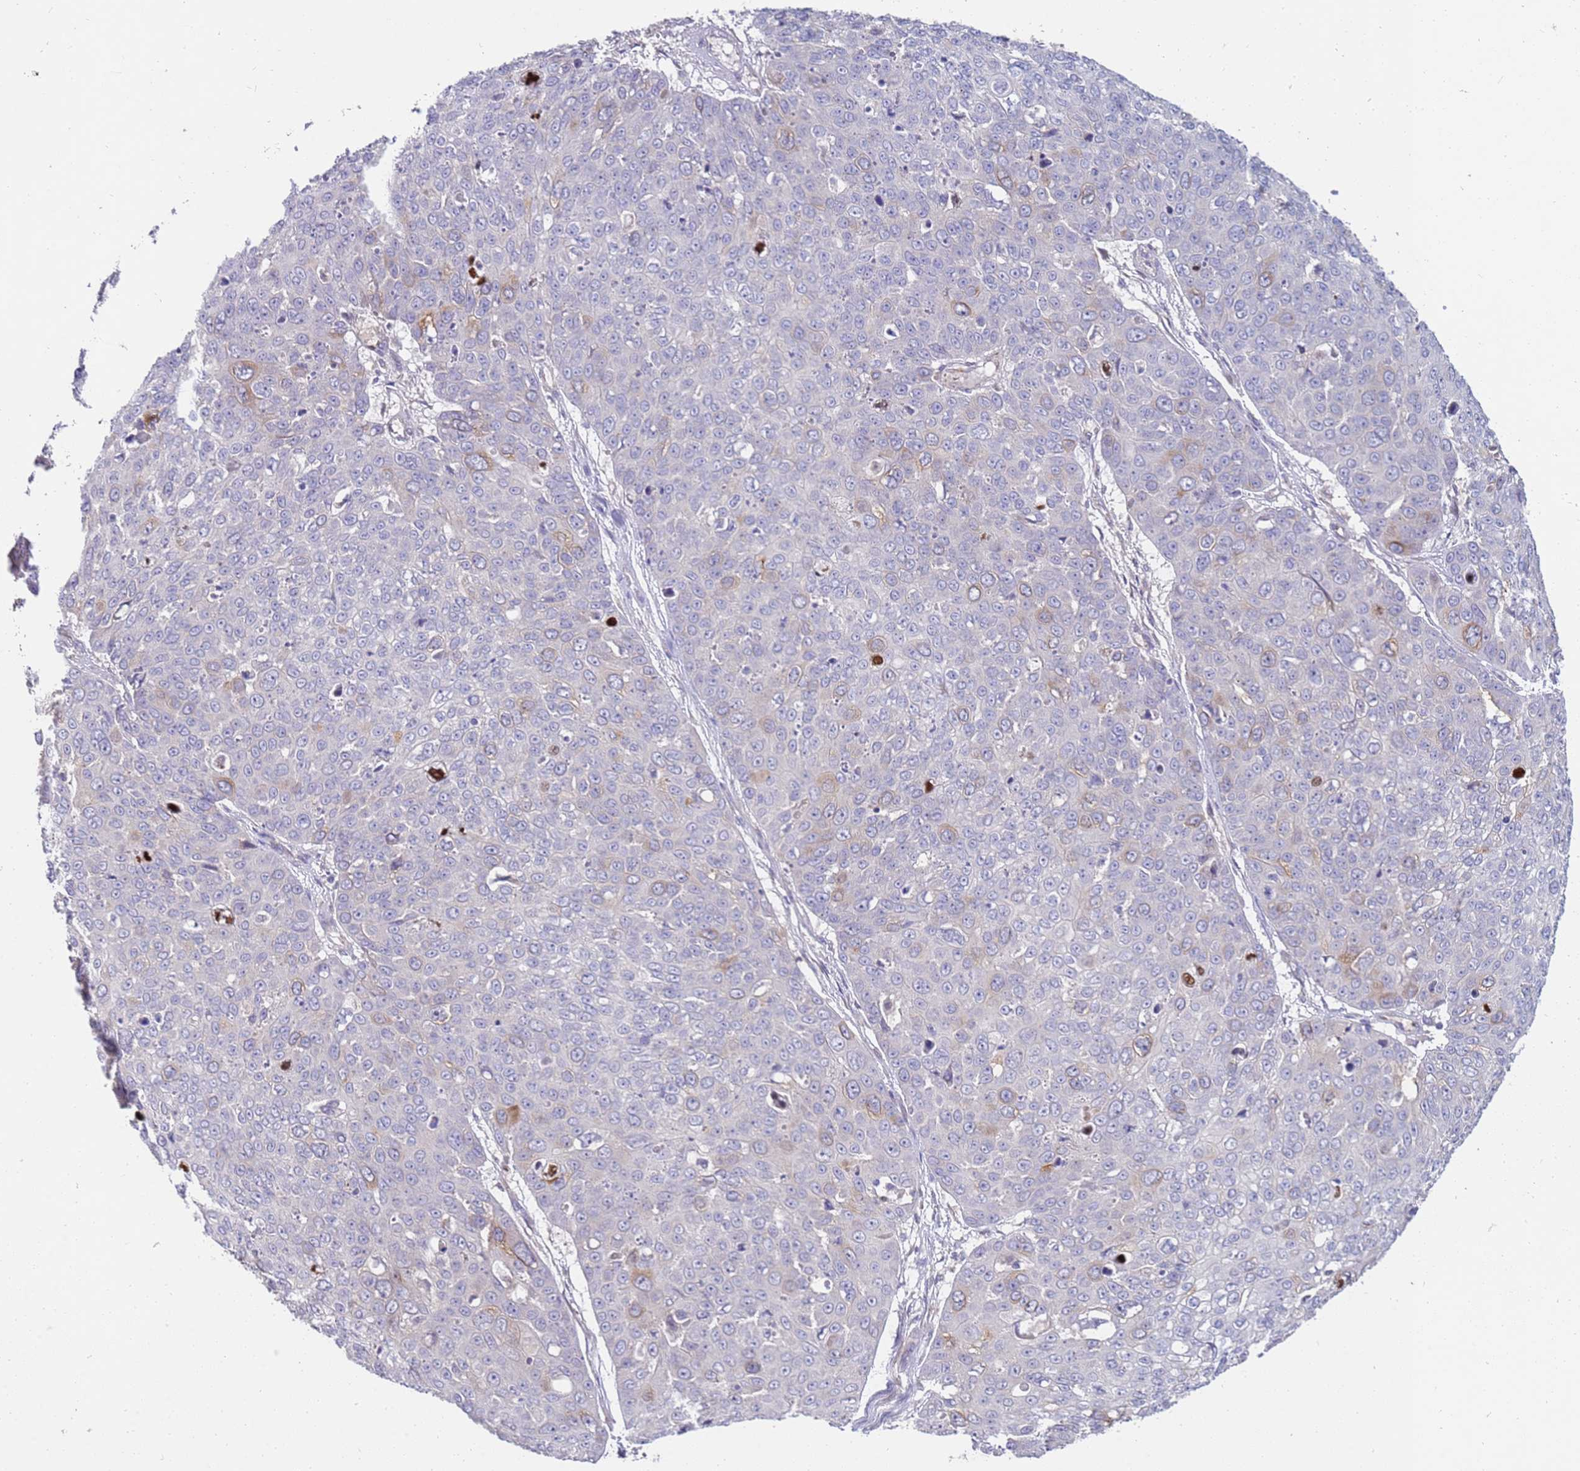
{"staining": {"intensity": "weak", "quantity": "<25%", "location": "cytoplasmic/membranous"}, "tissue": "skin cancer", "cell_type": "Tumor cells", "image_type": "cancer", "snomed": [{"axis": "morphology", "description": "Squamous cell carcinoma, NOS"}, {"axis": "topography", "description": "Skin"}], "caption": "Tumor cells show no significant positivity in skin cancer (squamous cell carcinoma). Brightfield microscopy of immunohistochemistry stained with DAB (brown) and hematoxylin (blue), captured at high magnification.", "gene": "NMUR2", "patient": {"sex": "male", "age": 71}}